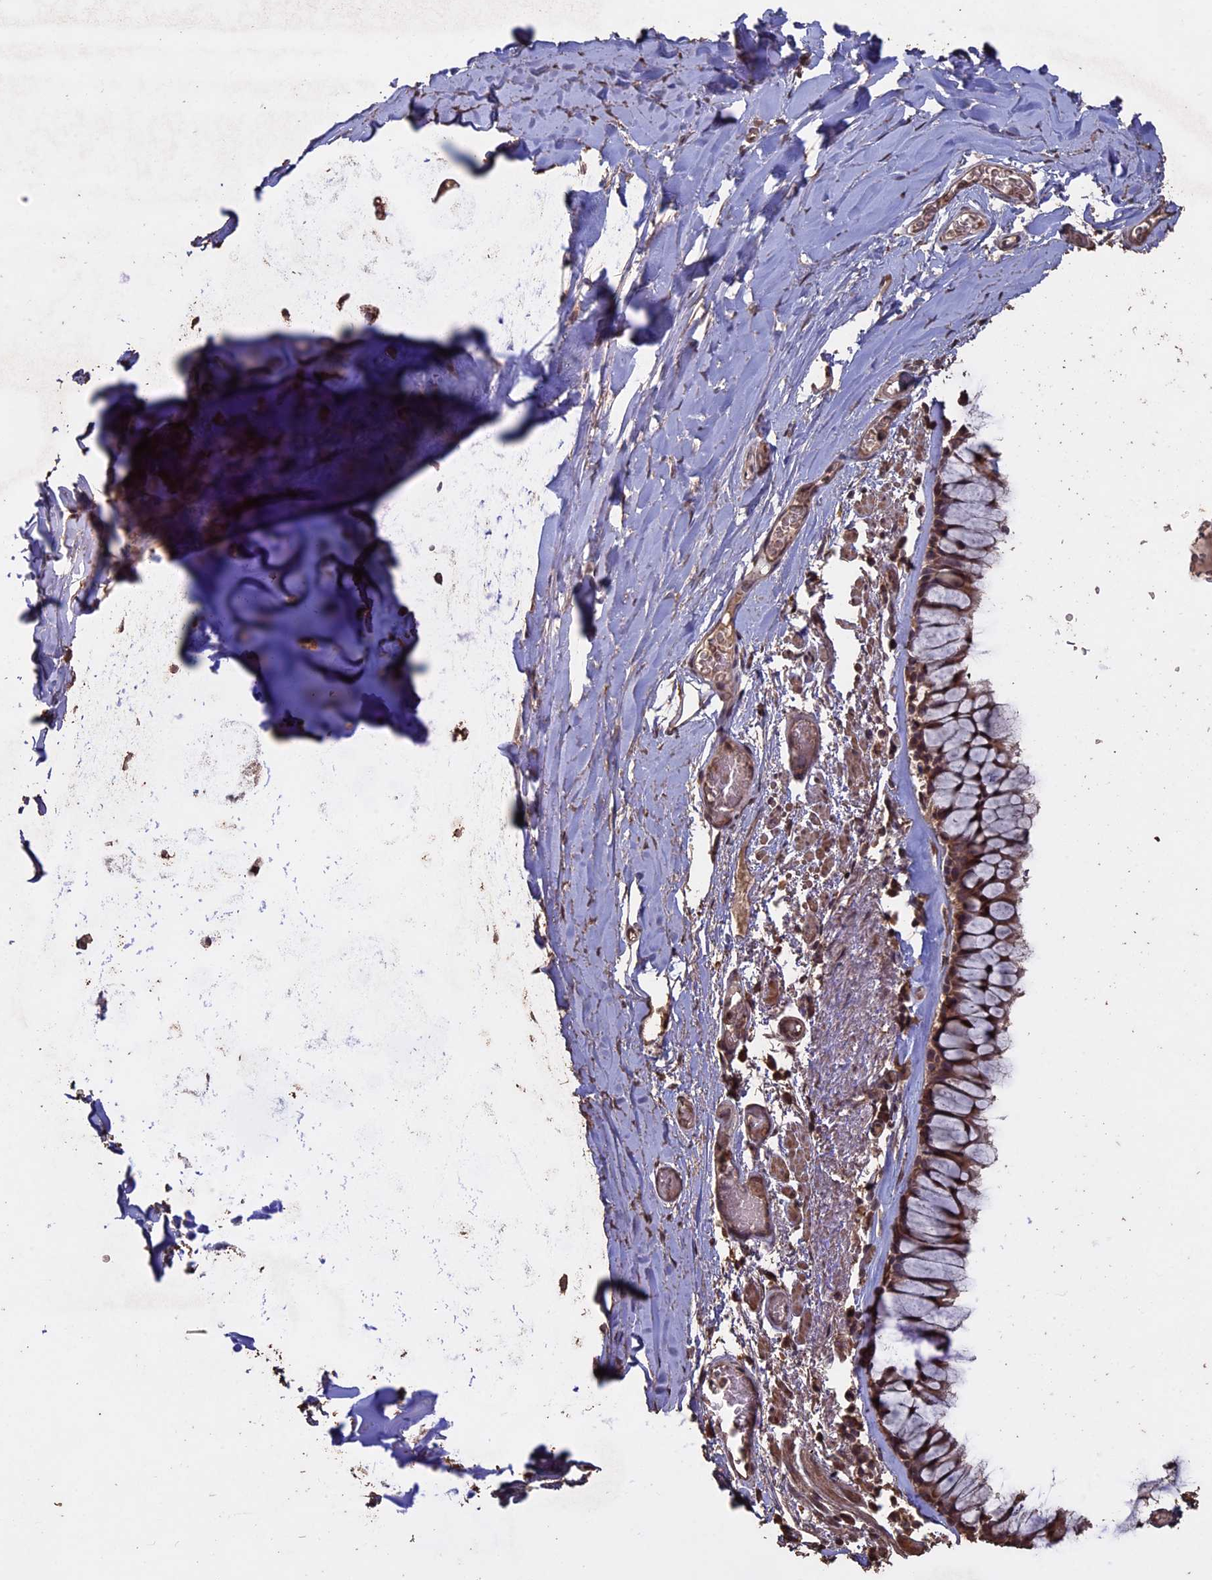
{"staining": {"intensity": "moderate", "quantity": ">75%", "location": "cytoplasmic/membranous,nuclear"}, "tissue": "bronchus", "cell_type": "Respiratory epithelial cells", "image_type": "normal", "snomed": [{"axis": "morphology", "description": "Normal tissue, NOS"}, {"axis": "topography", "description": "Bronchus"}], "caption": "Immunohistochemistry (IHC) histopathology image of normal bronchus: bronchus stained using IHC reveals medium levels of moderate protein expression localized specifically in the cytoplasmic/membranous,nuclear of respiratory epithelial cells, appearing as a cytoplasmic/membranous,nuclear brown color.", "gene": "HUNK", "patient": {"sex": "male", "age": 65}}